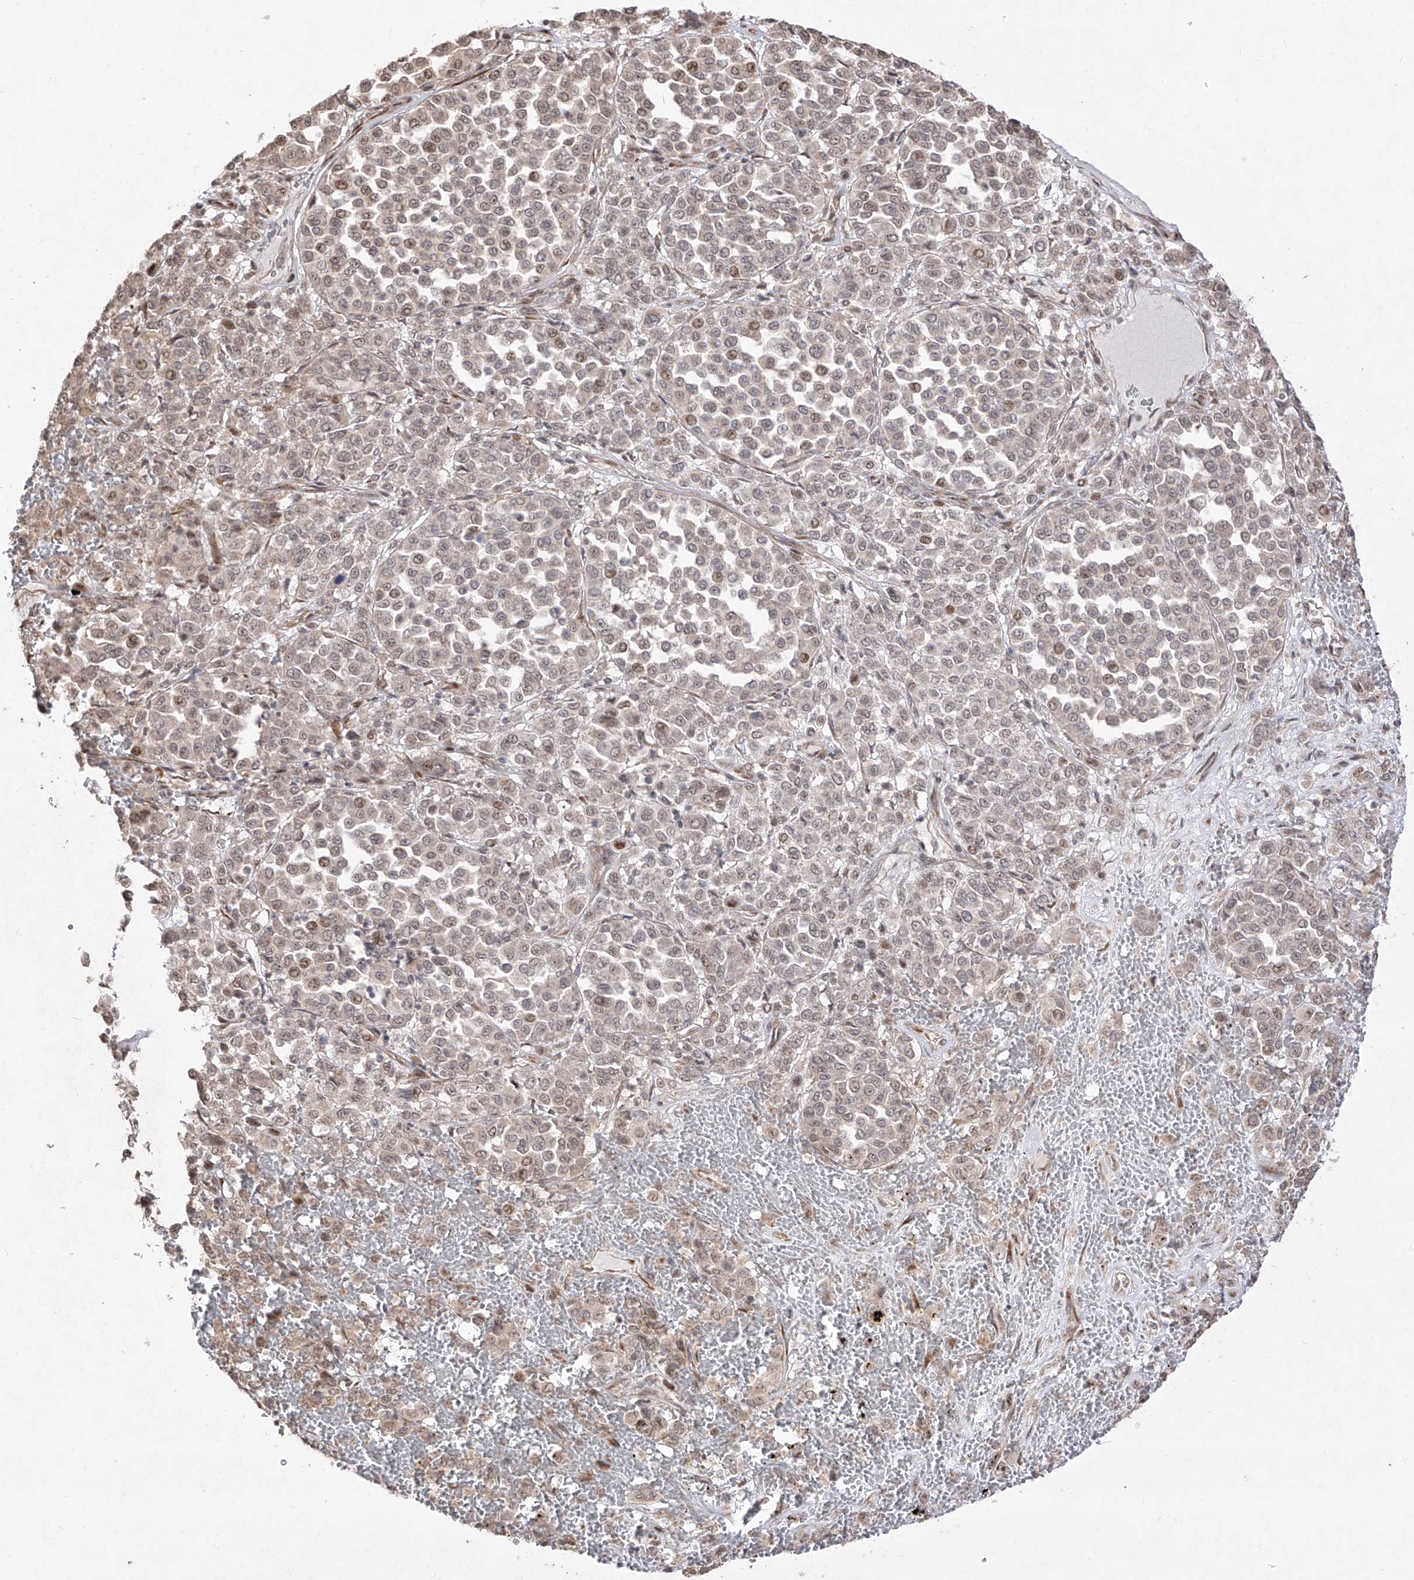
{"staining": {"intensity": "moderate", "quantity": "<25%", "location": "nuclear"}, "tissue": "melanoma", "cell_type": "Tumor cells", "image_type": "cancer", "snomed": [{"axis": "morphology", "description": "Malignant melanoma, Metastatic site"}, {"axis": "topography", "description": "Pancreas"}], "caption": "Immunohistochemistry photomicrograph of melanoma stained for a protein (brown), which demonstrates low levels of moderate nuclear expression in about <25% of tumor cells.", "gene": "SNRNP27", "patient": {"sex": "female", "age": 30}}